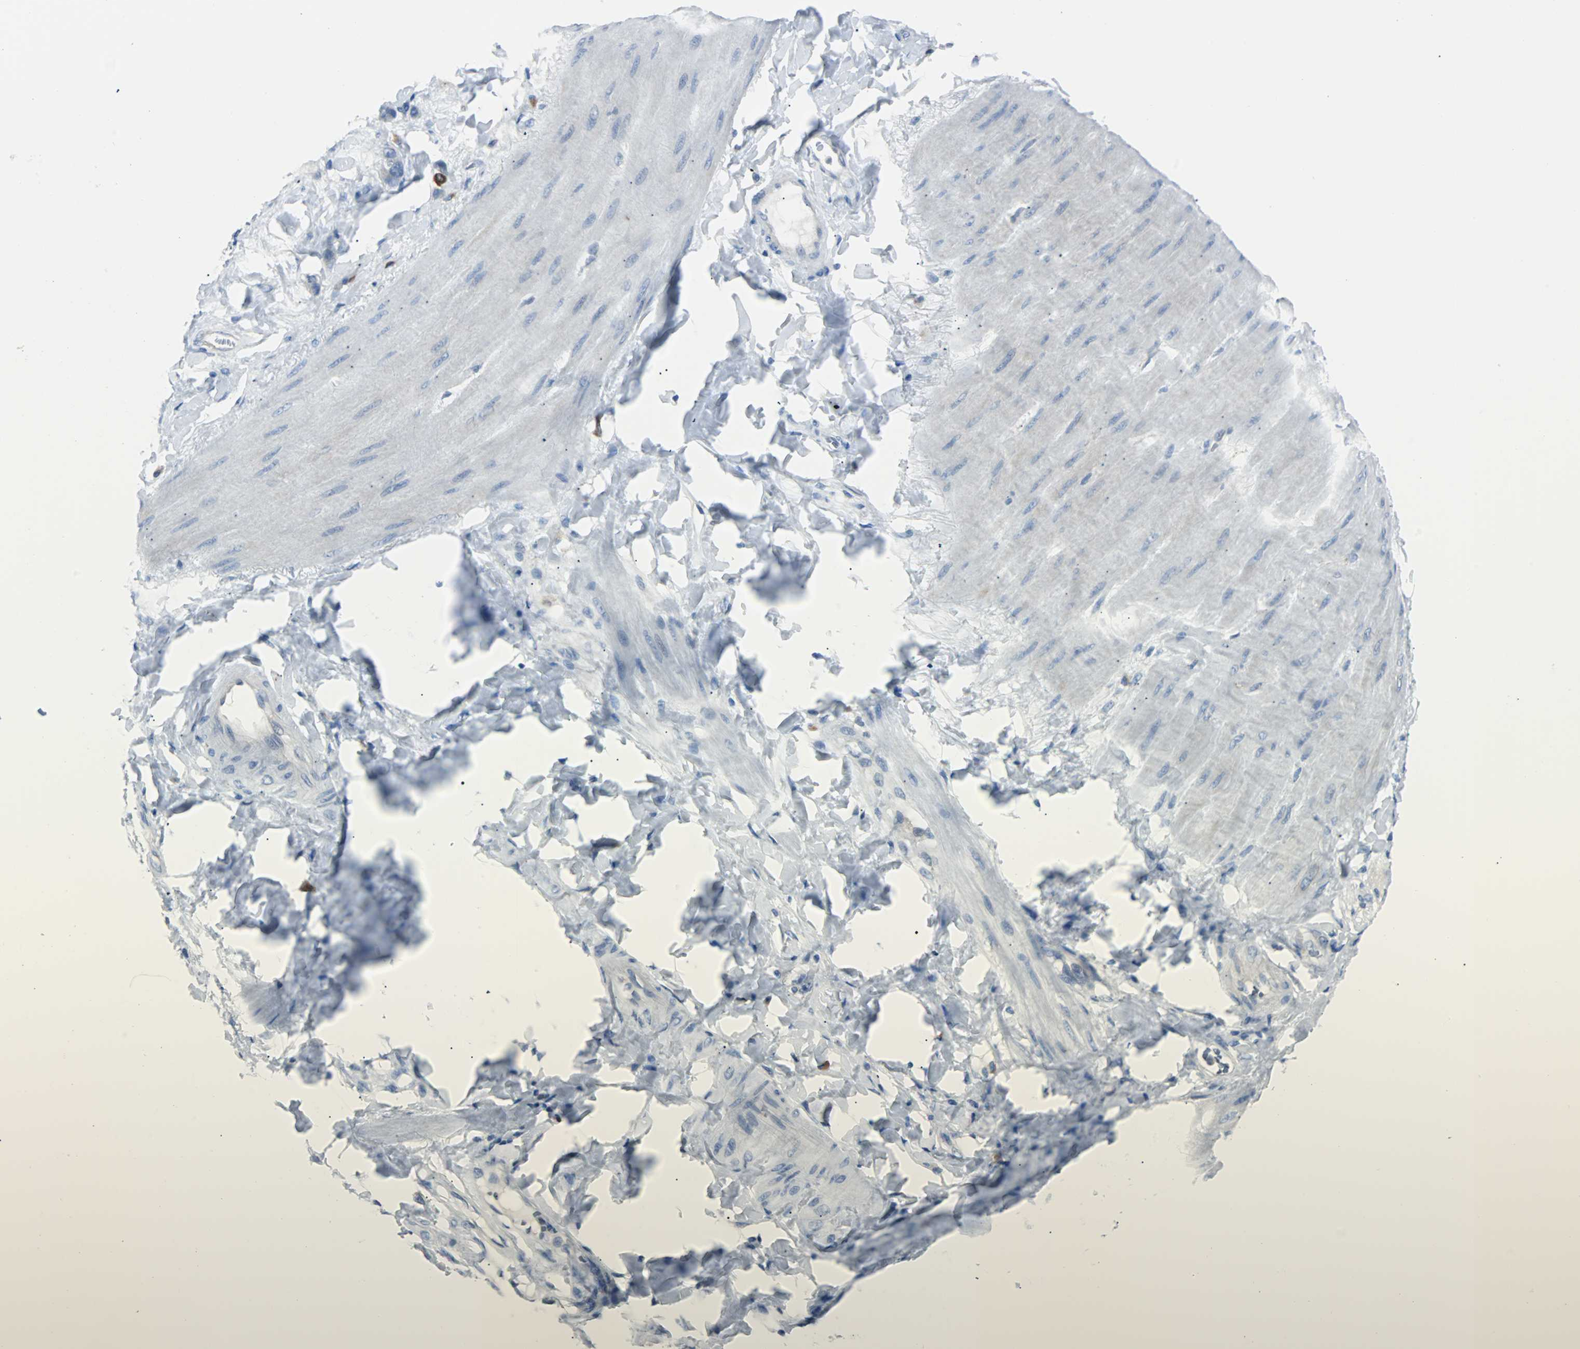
{"staining": {"intensity": "negative", "quantity": "none", "location": "none"}, "tissue": "stomach cancer", "cell_type": "Tumor cells", "image_type": "cancer", "snomed": [{"axis": "morphology", "description": "Adenocarcinoma, NOS"}, {"axis": "topography", "description": "Stomach"}], "caption": "Human stomach adenocarcinoma stained for a protein using immunohistochemistry demonstrates no staining in tumor cells.", "gene": "RASA1", "patient": {"sex": "male", "age": 82}}